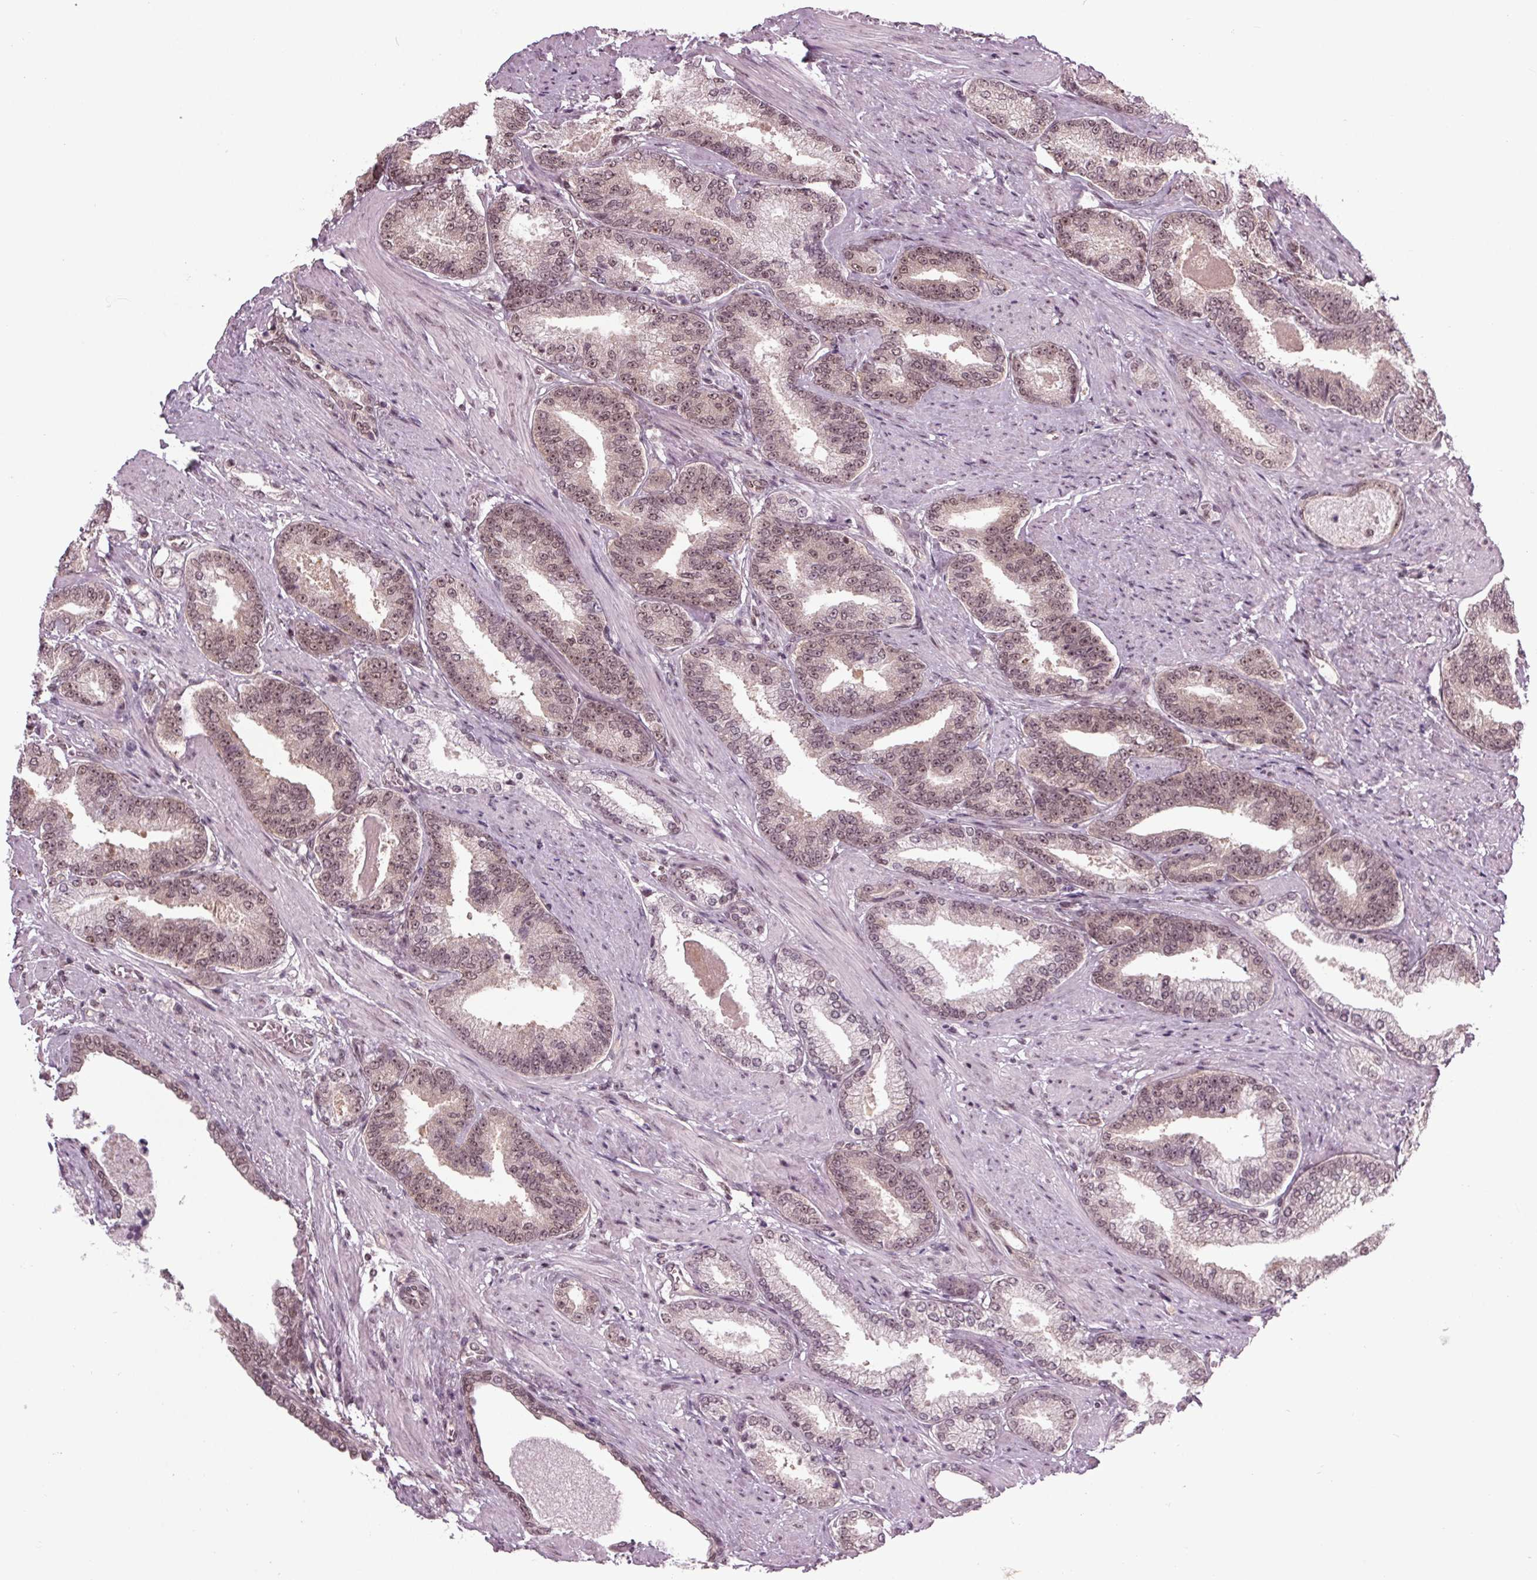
{"staining": {"intensity": "weak", "quantity": ">75%", "location": "nuclear"}, "tissue": "prostate cancer", "cell_type": "Tumor cells", "image_type": "cancer", "snomed": [{"axis": "morphology", "description": "Adenocarcinoma, High grade"}, {"axis": "topography", "description": "Prostate and seminal vesicle, NOS"}], "caption": "This is an image of immunohistochemistry (IHC) staining of prostate cancer, which shows weak staining in the nuclear of tumor cells.", "gene": "DDX41", "patient": {"sex": "male", "age": 61}}